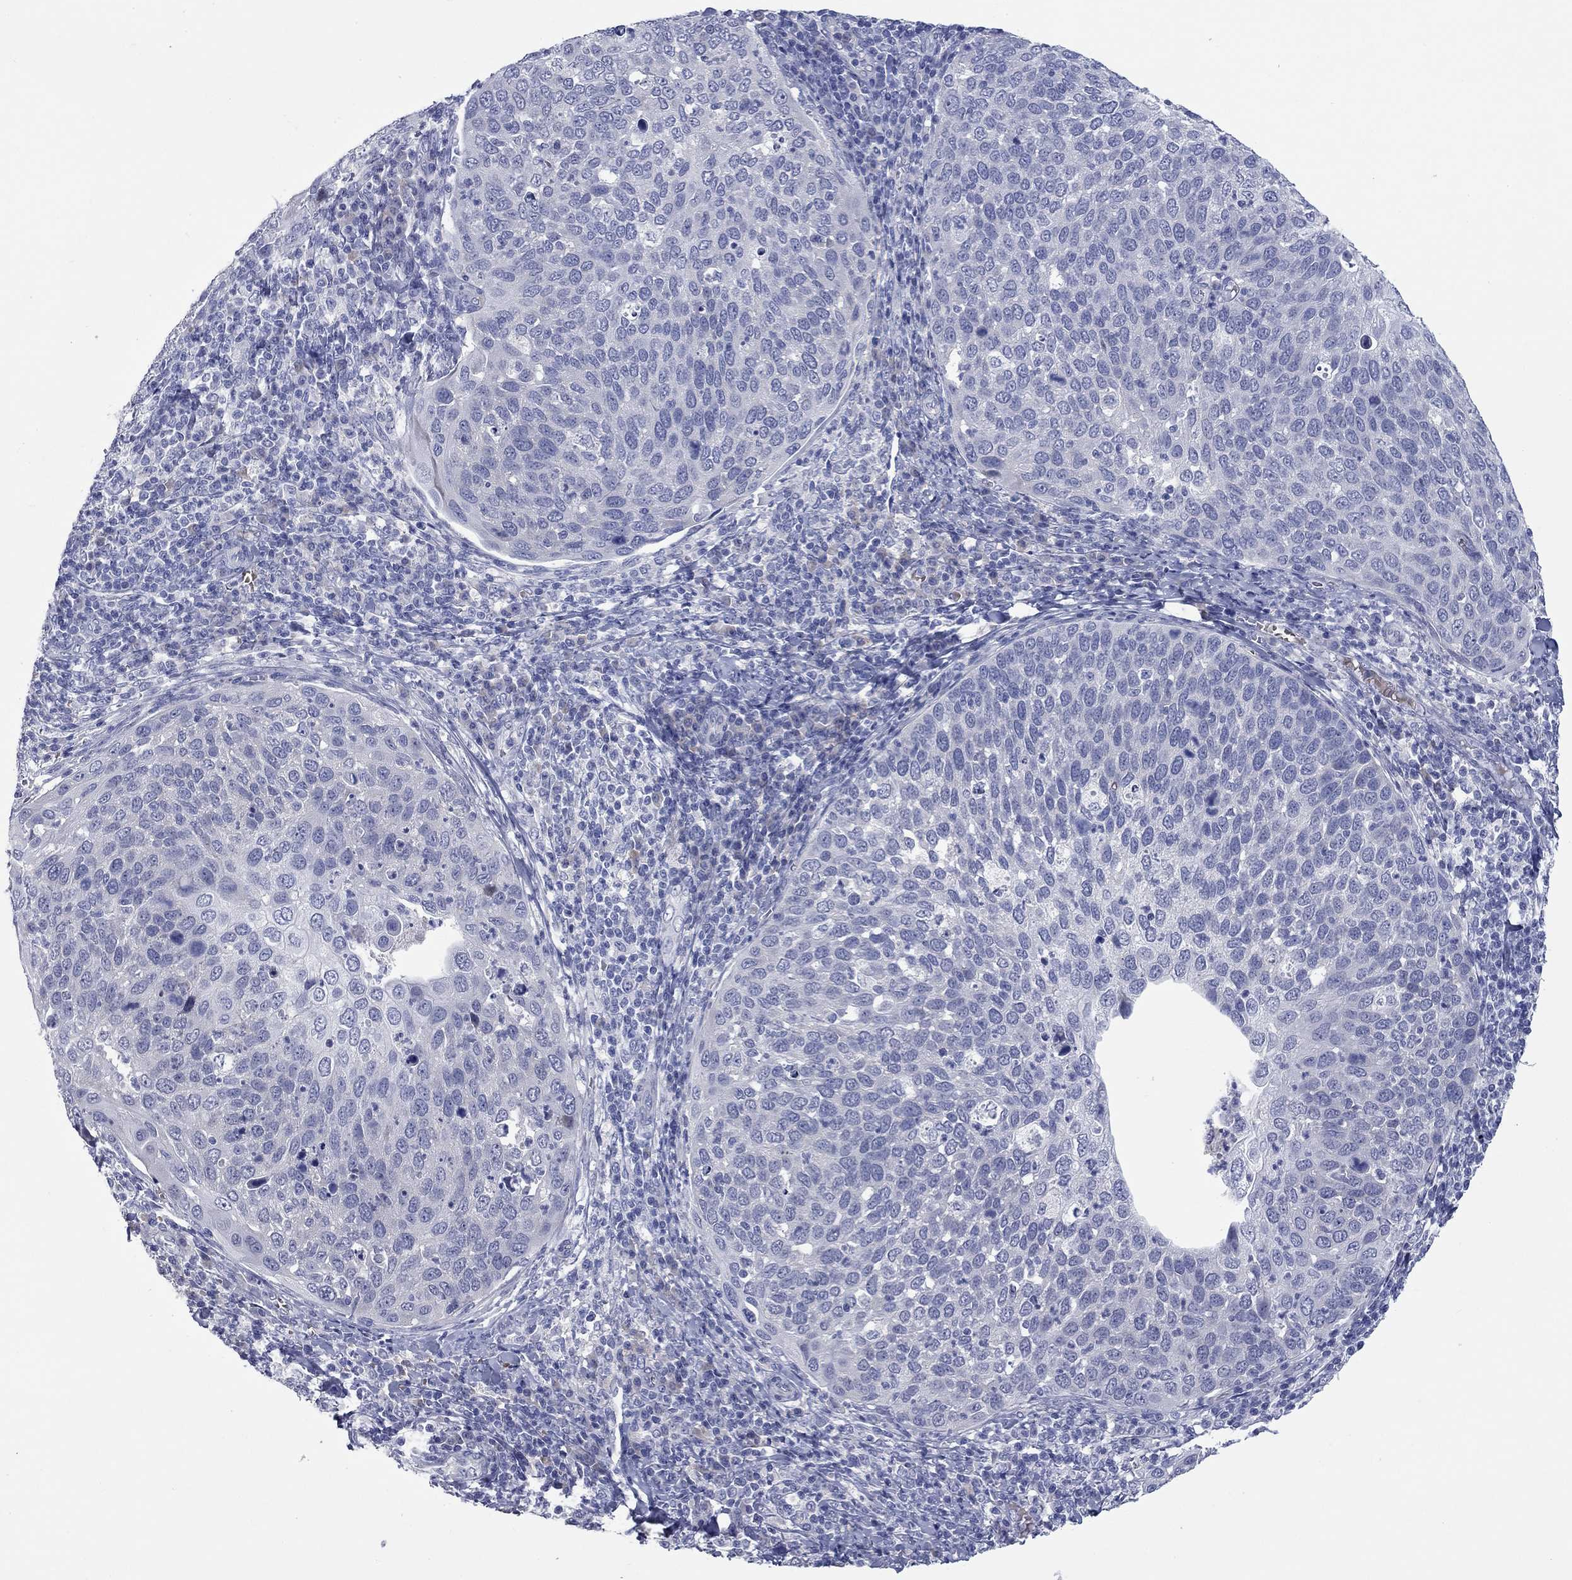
{"staining": {"intensity": "negative", "quantity": "none", "location": "none"}, "tissue": "cervical cancer", "cell_type": "Tumor cells", "image_type": "cancer", "snomed": [{"axis": "morphology", "description": "Squamous cell carcinoma, NOS"}, {"axis": "topography", "description": "Cervix"}], "caption": "High power microscopy micrograph of an immunohistochemistry (IHC) micrograph of cervical squamous cell carcinoma, revealing no significant staining in tumor cells.", "gene": "UNC119B", "patient": {"sex": "female", "age": 54}}